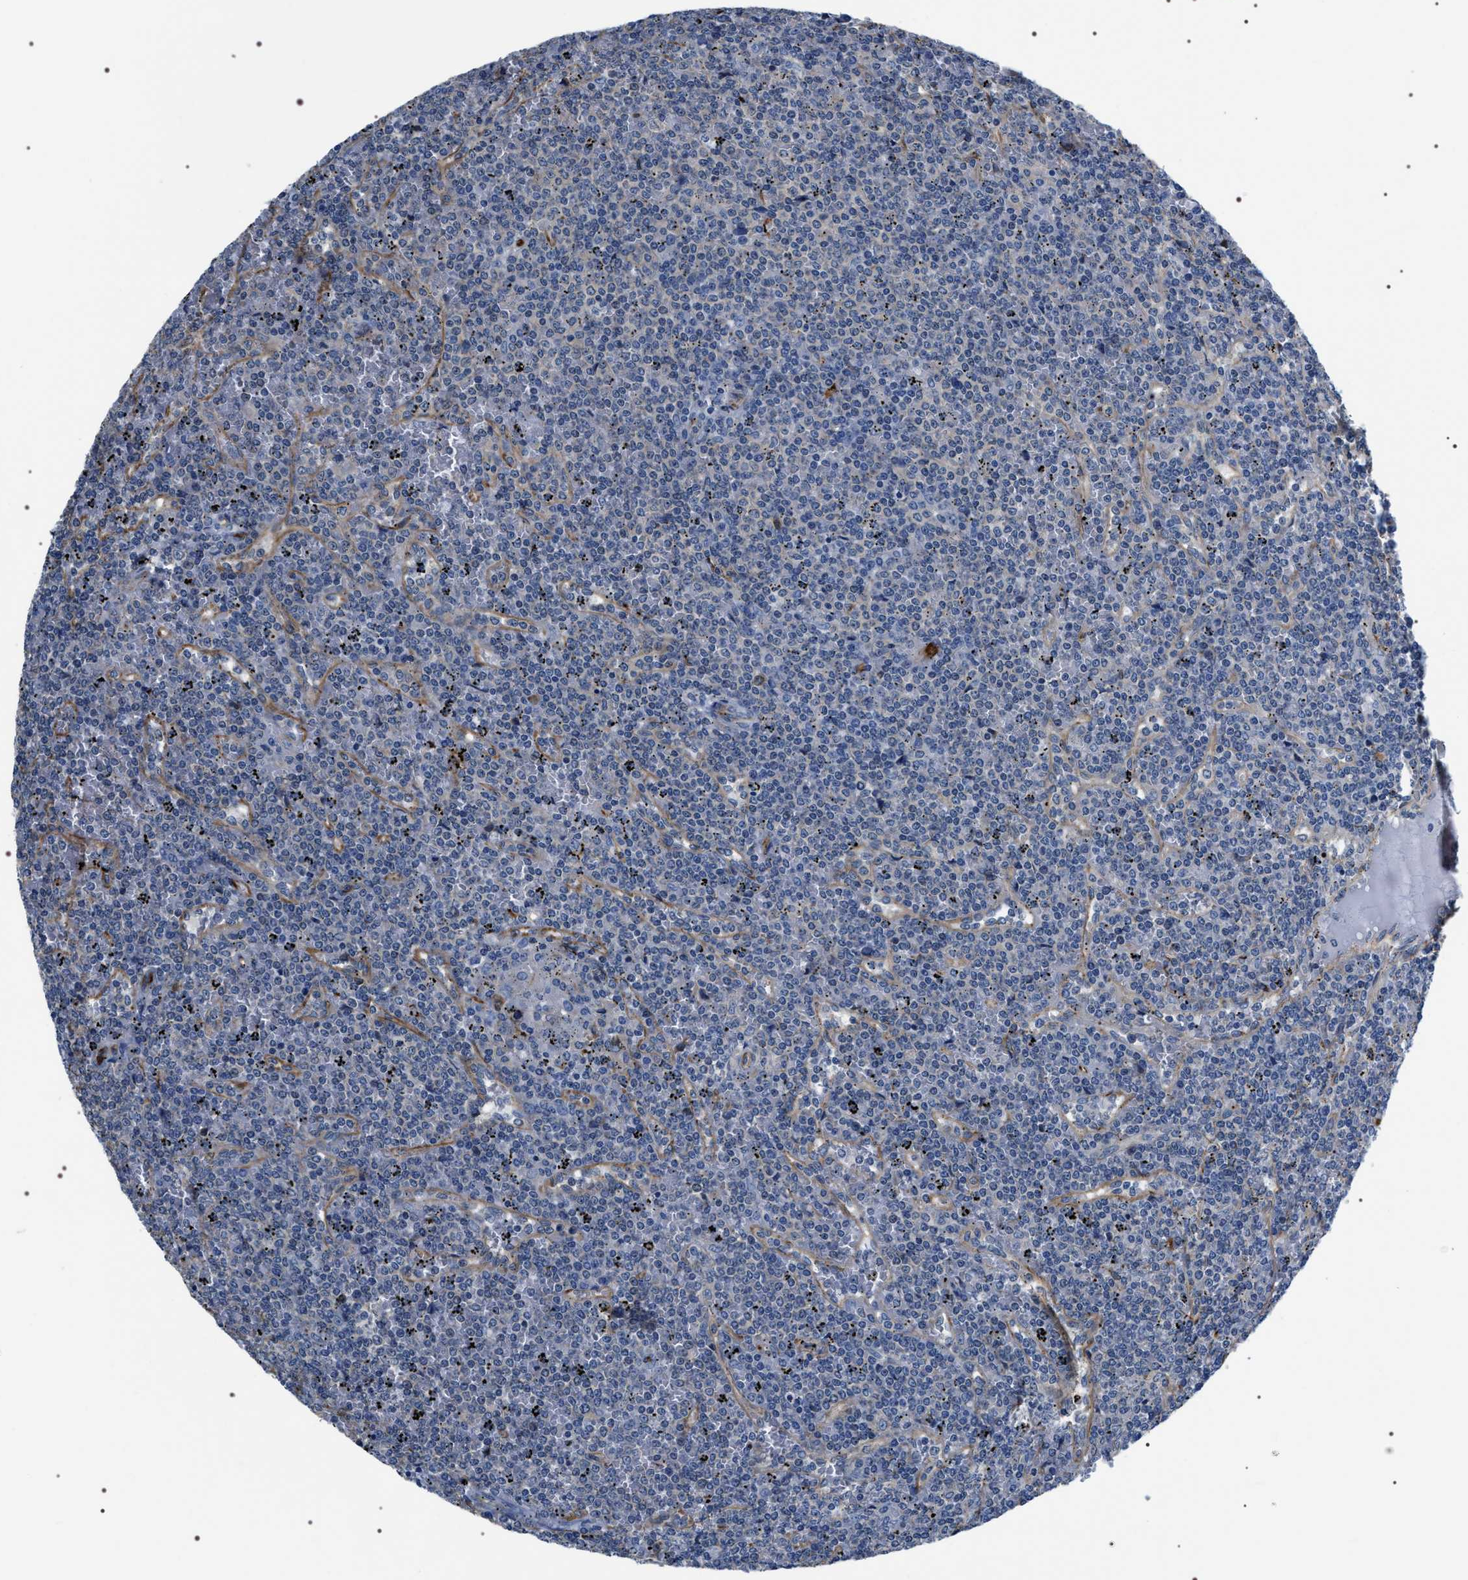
{"staining": {"intensity": "negative", "quantity": "none", "location": "none"}, "tissue": "lymphoma", "cell_type": "Tumor cells", "image_type": "cancer", "snomed": [{"axis": "morphology", "description": "Malignant lymphoma, non-Hodgkin's type, Low grade"}, {"axis": "topography", "description": "Spleen"}], "caption": "Immunohistochemical staining of human lymphoma displays no significant staining in tumor cells.", "gene": "PKD1L1", "patient": {"sex": "female", "age": 19}}